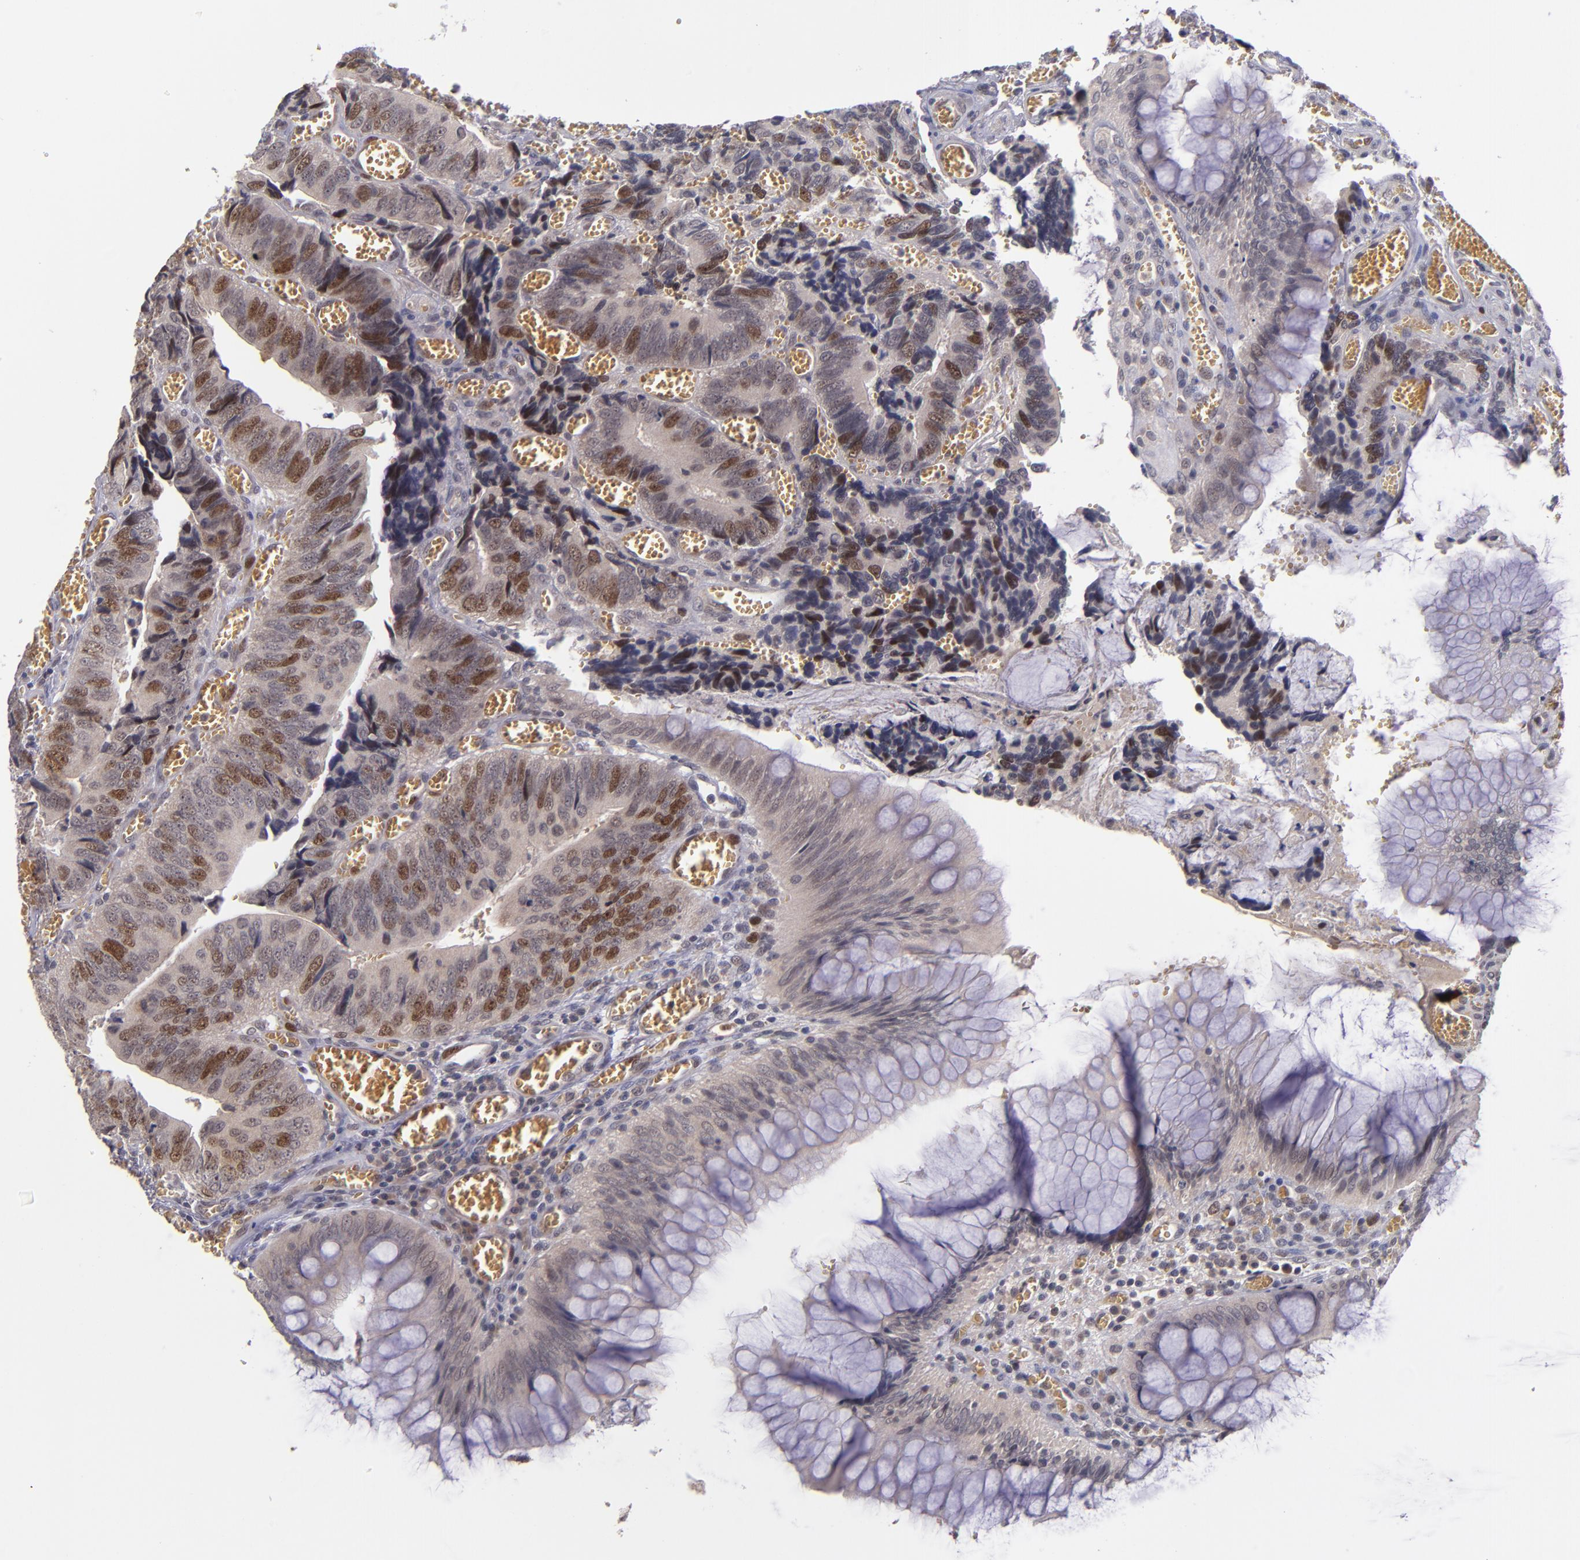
{"staining": {"intensity": "strong", "quantity": "25%-75%", "location": "nuclear"}, "tissue": "colorectal cancer", "cell_type": "Tumor cells", "image_type": "cancer", "snomed": [{"axis": "morphology", "description": "Adenocarcinoma, NOS"}, {"axis": "topography", "description": "Colon"}], "caption": "Strong nuclear staining is seen in approximately 25%-75% of tumor cells in colorectal cancer (adenocarcinoma). The protein is shown in brown color, while the nuclei are stained blue.", "gene": "CDC7", "patient": {"sex": "male", "age": 72}}